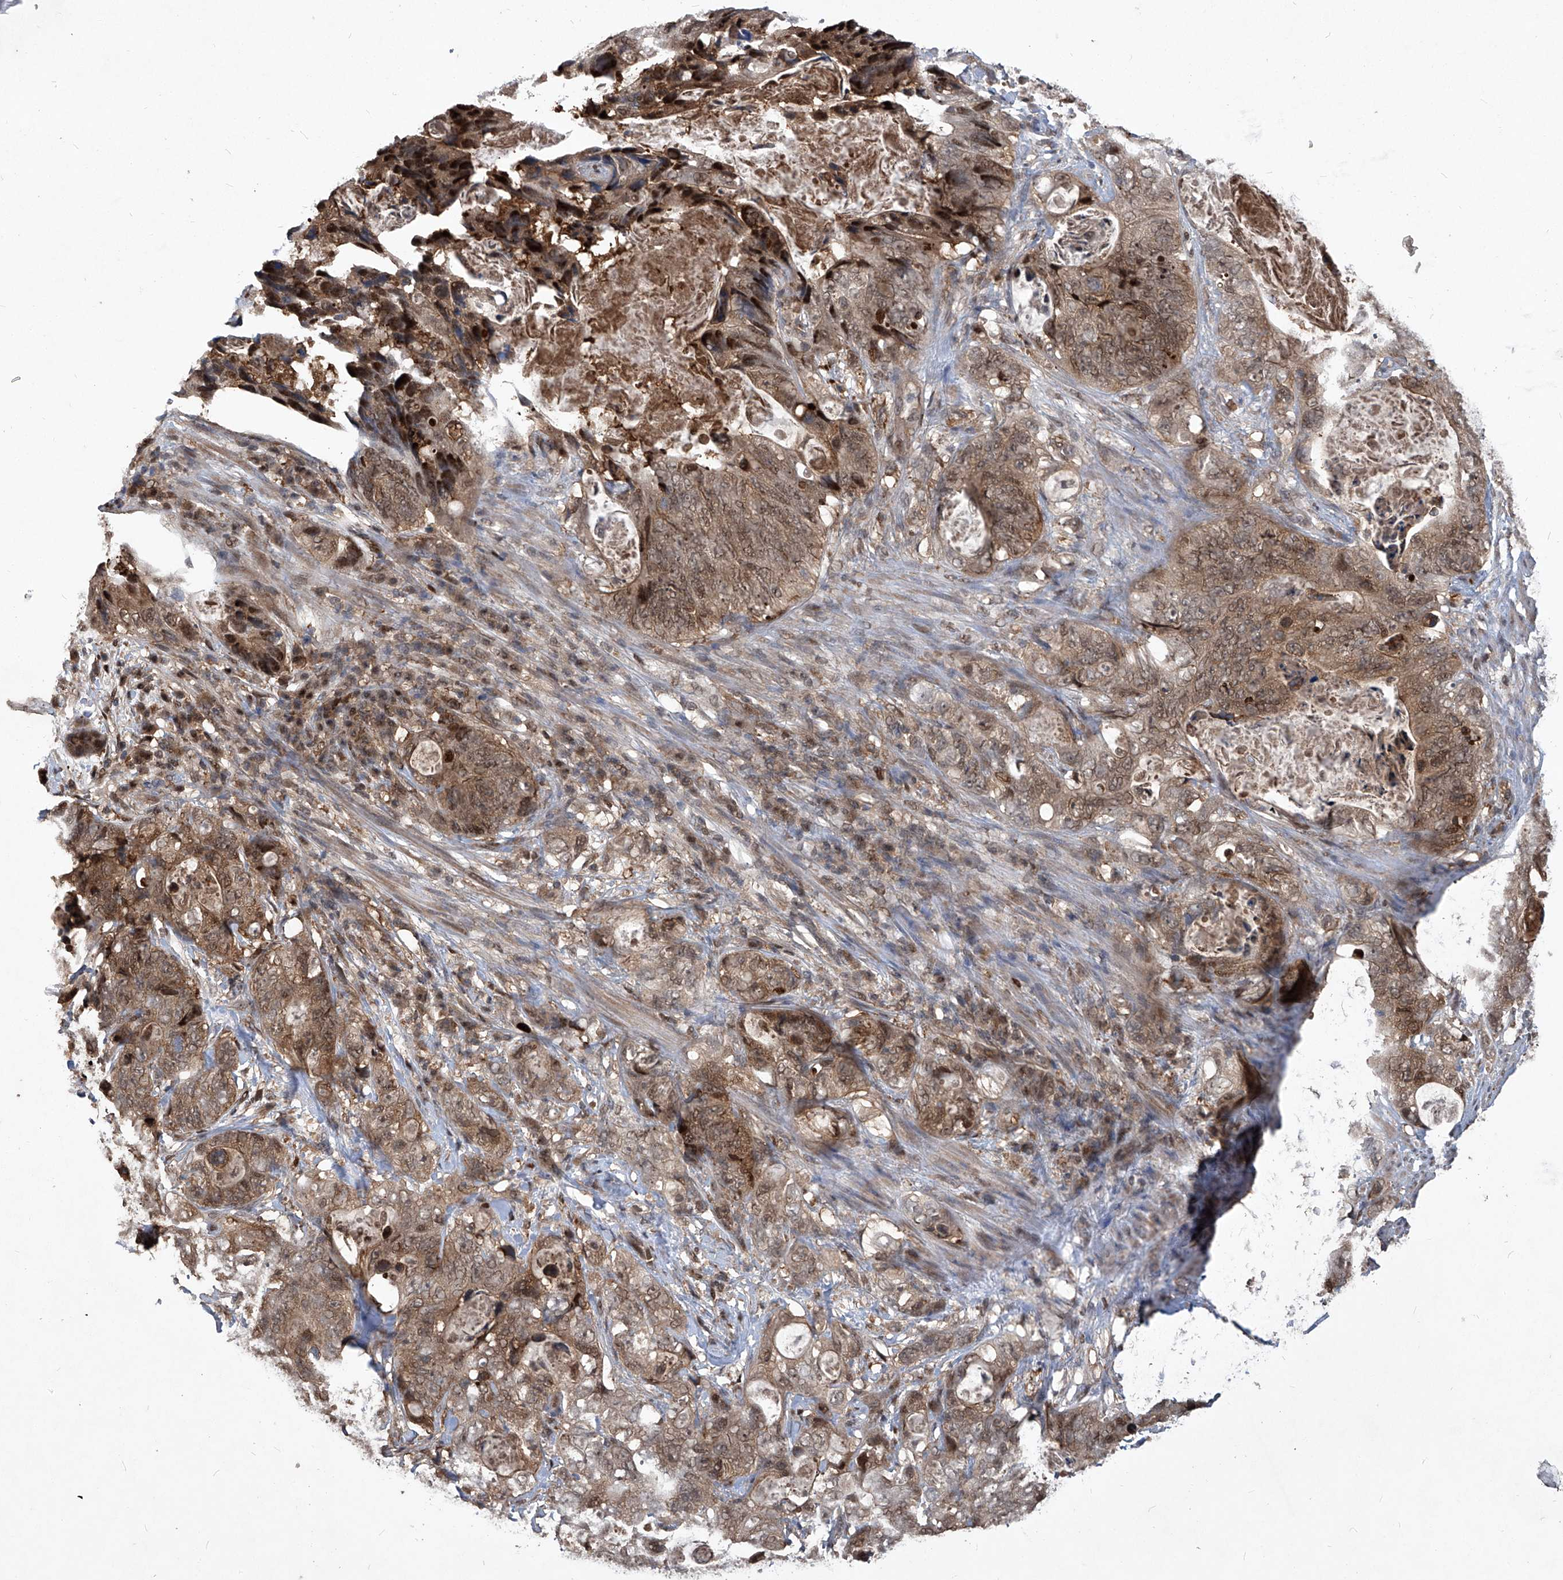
{"staining": {"intensity": "moderate", "quantity": ">75%", "location": "cytoplasmic/membranous,nuclear"}, "tissue": "stomach cancer", "cell_type": "Tumor cells", "image_type": "cancer", "snomed": [{"axis": "morphology", "description": "Normal tissue, NOS"}, {"axis": "morphology", "description": "Adenocarcinoma, NOS"}, {"axis": "topography", "description": "Stomach"}], "caption": "Immunohistochemistry (IHC) (DAB (3,3'-diaminobenzidine)) staining of adenocarcinoma (stomach) exhibits moderate cytoplasmic/membranous and nuclear protein expression in about >75% of tumor cells. (DAB (3,3'-diaminobenzidine) = brown stain, brightfield microscopy at high magnification).", "gene": "PSMB1", "patient": {"sex": "female", "age": 89}}